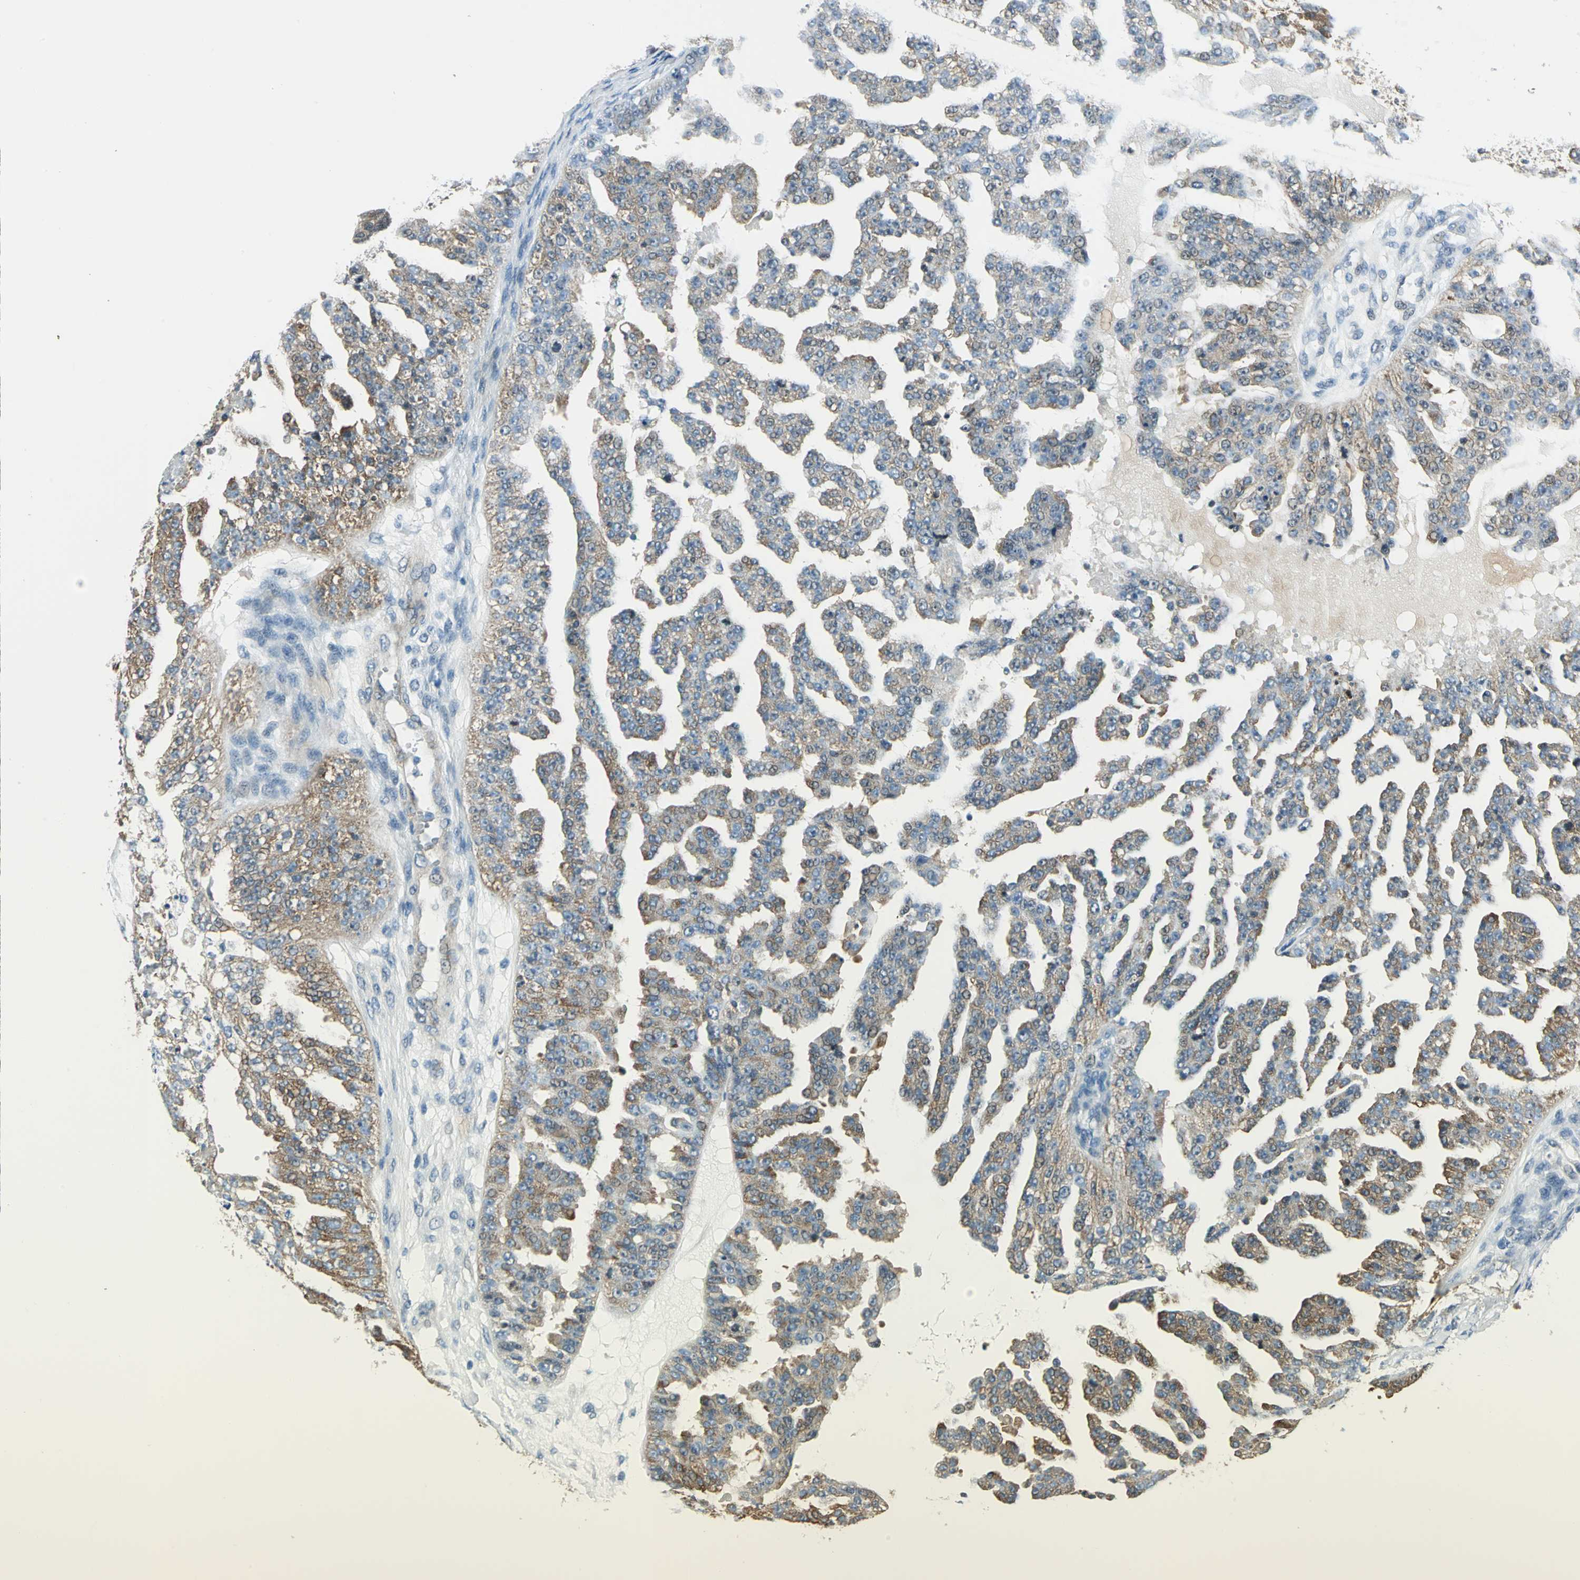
{"staining": {"intensity": "moderate", "quantity": ">75%", "location": "cytoplasmic/membranous"}, "tissue": "ovarian cancer", "cell_type": "Tumor cells", "image_type": "cancer", "snomed": [{"axis": "morphology", "description": "Carcinoma, NOS"}, {"axis": "topography", "description": "Soft tissue"}, {"axis": "topography", "description": "Ovary"}], "caption": "Approximately >75% of tumor cells in carcinoma (ovarian) display moderate cytoplasmic/membranous protein expression as visualized by brown immunohistochemical staining.", "gene": "HSPB1", "patient": {"sex": "female", "age": 54}}